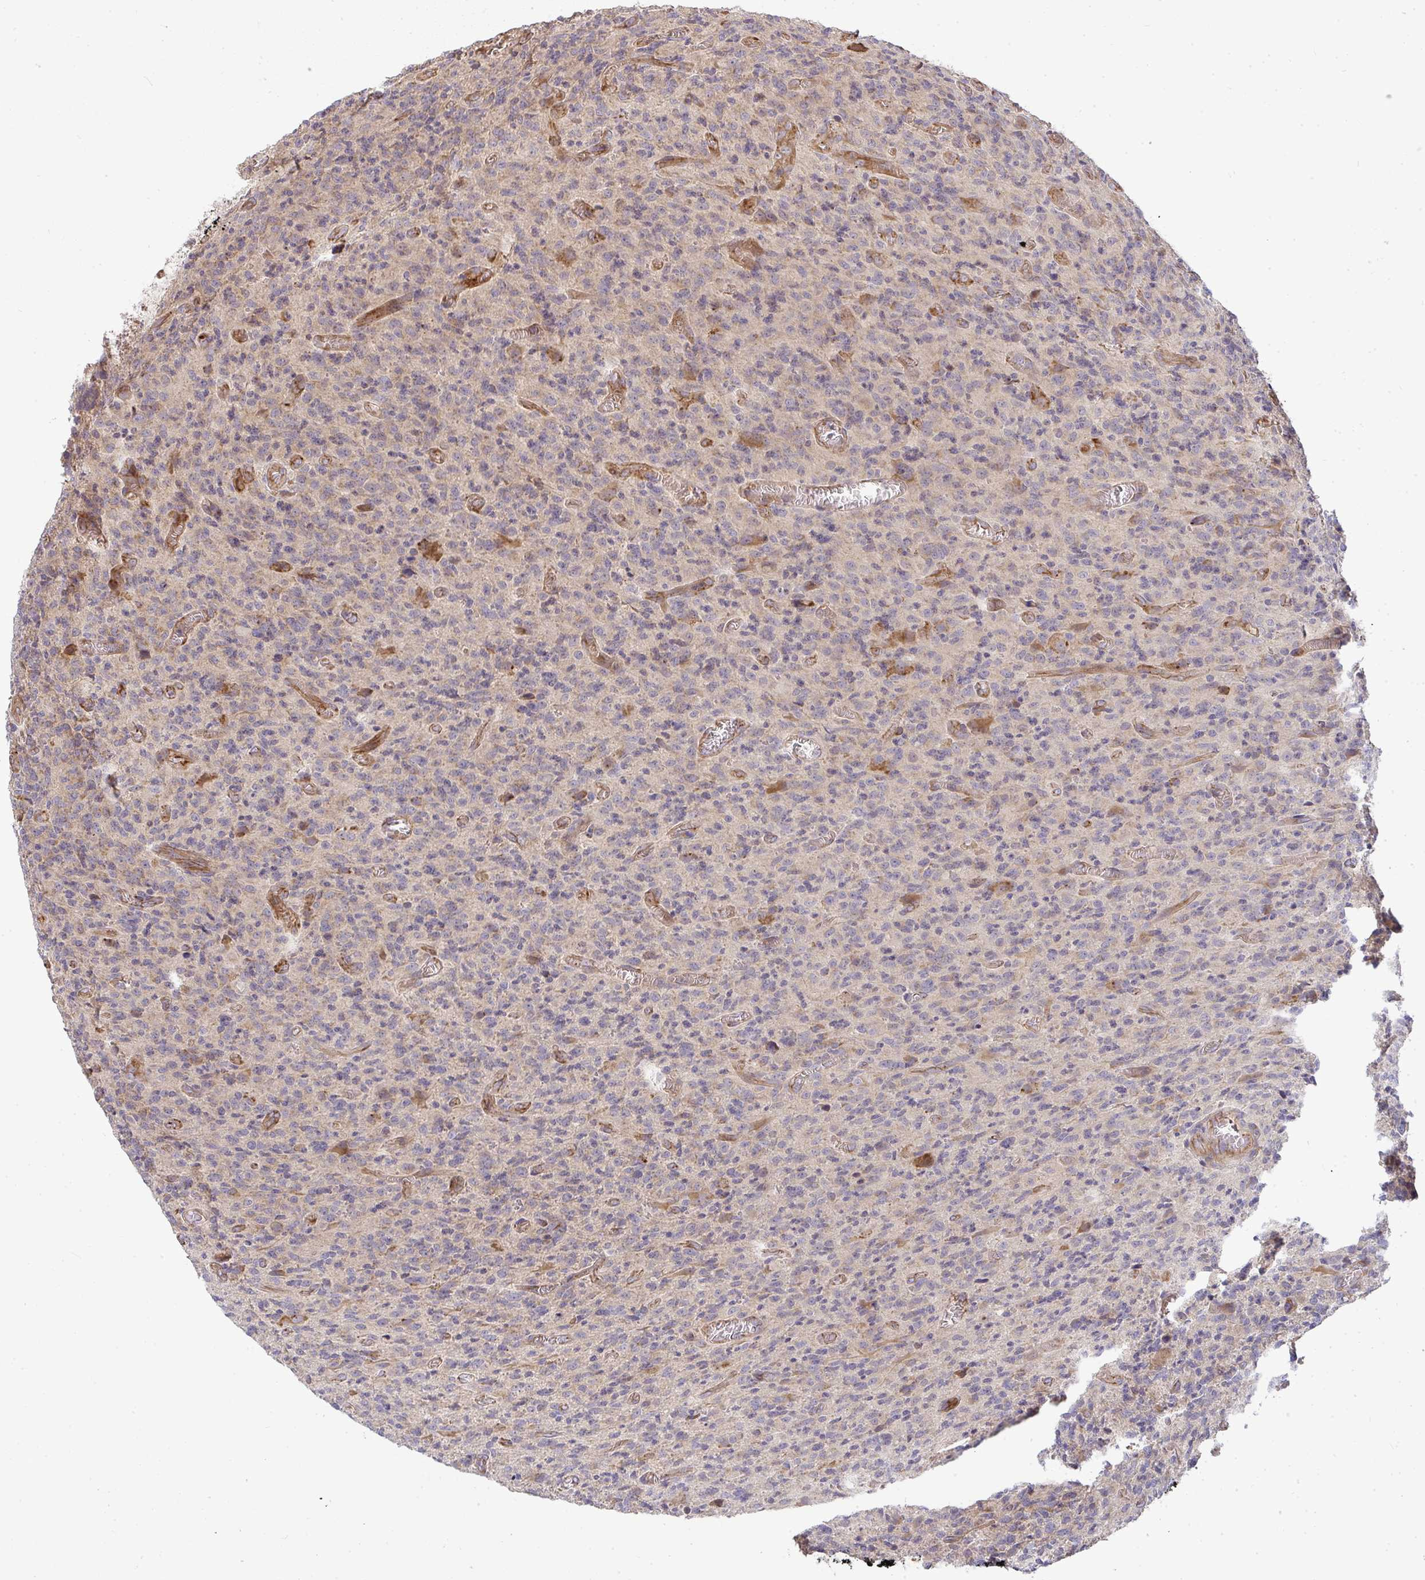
{"staining": {"intensity": "negative", "quantity": "none", "location": "none"}, "tissue": "glioma", "cell_type": "Tumor cells", "image_type": "cancer", "snomed": [{"axis": "morphology", "description": "Glioma, malignant, High grade"}, {"axis": "topography", "description": "Brain"}], "caption": "This is a micrograph of immunohistochemistry staining of glioma, which shows no staining in tumor cells.", "gene": "B4GALT6", "patient": {"sex": "male", "age": 76}}